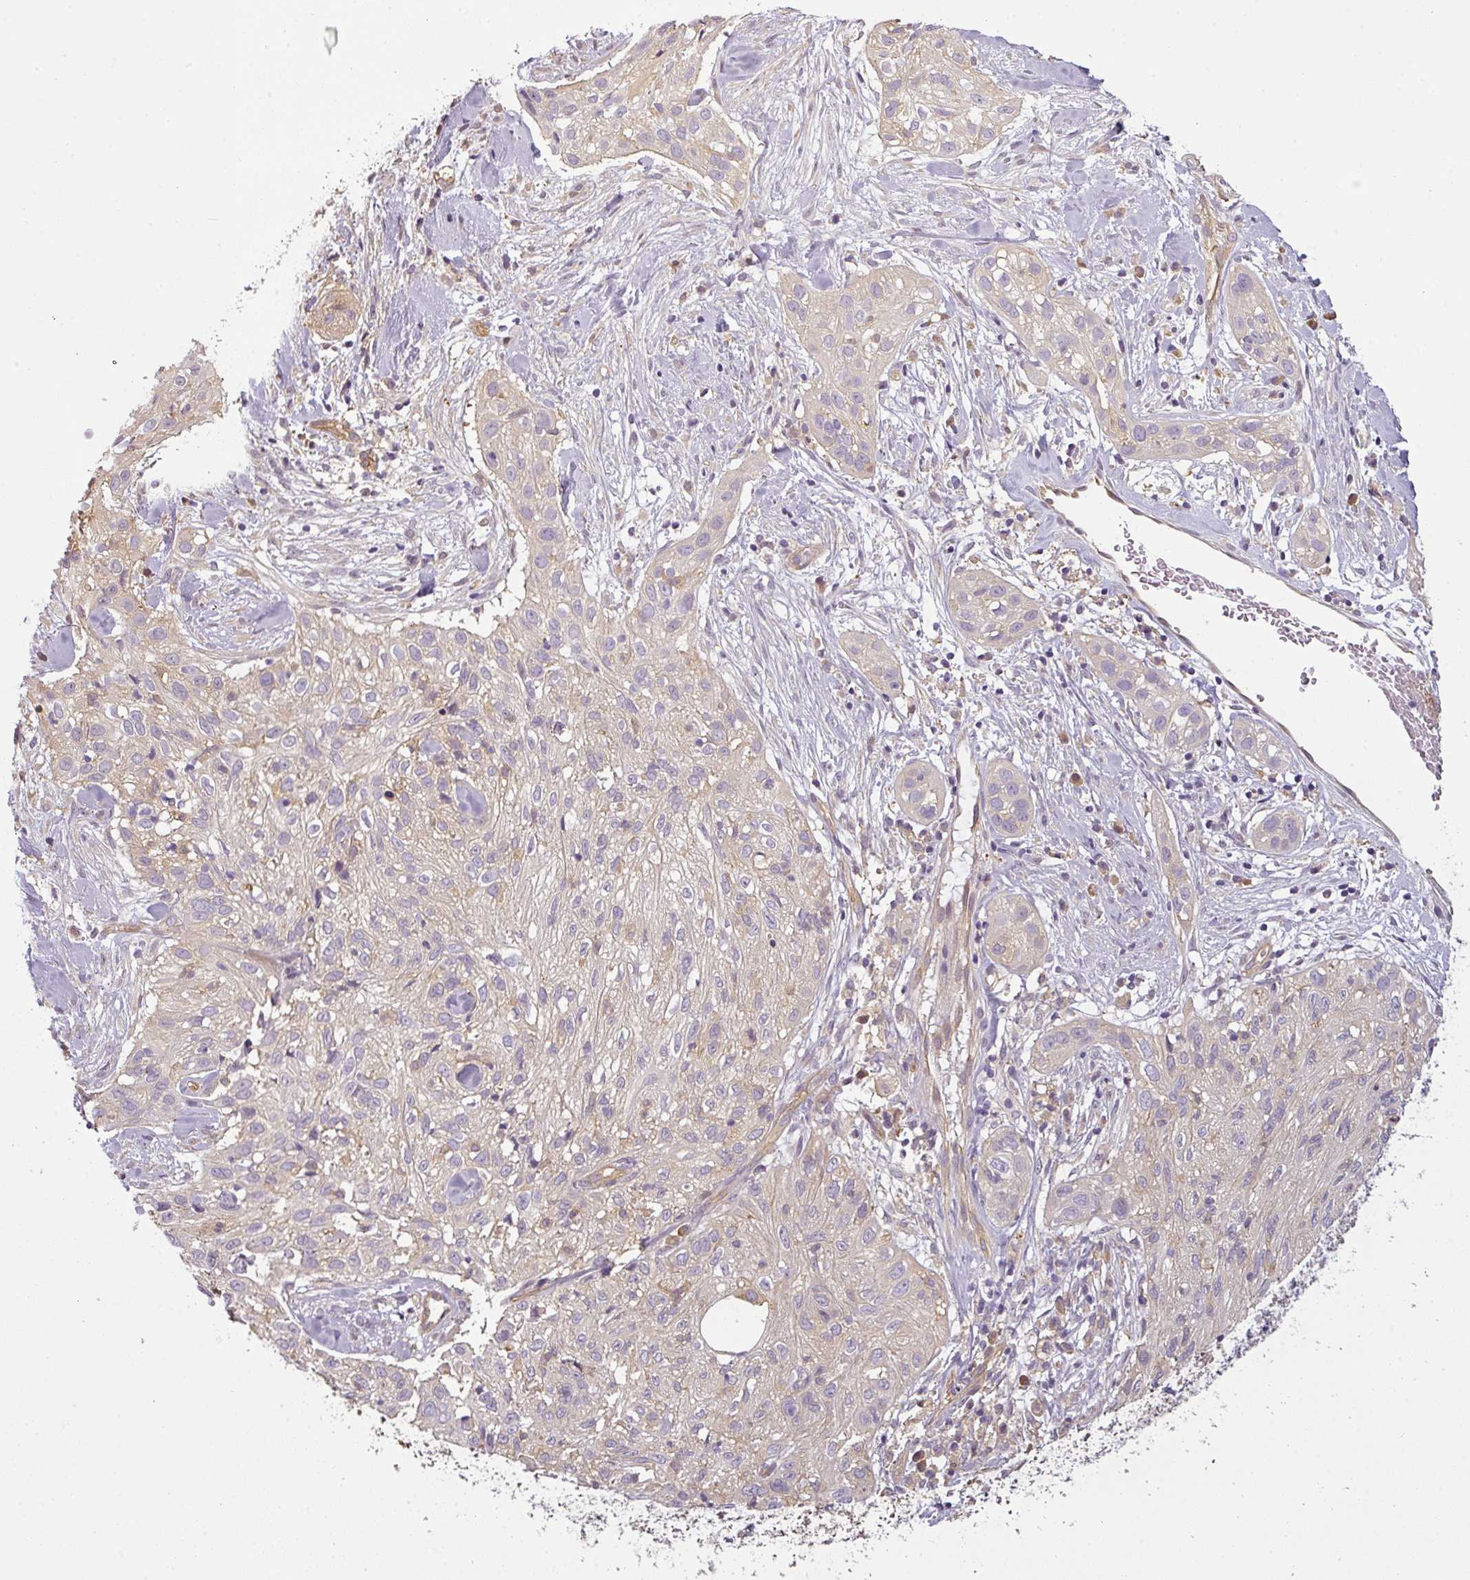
{"staining": {"intensity": "negative", "quantity": "none", "location": "none"}, "tissue": "skin cancer", "cell_type": "Tumor cells", "image_type": "cancer", "snomed": [{"axis": "morphology", "description": "Squamous cell carcinoma, NOS"}, {"axis": "topography", "description": "Skin"}], "caption": "Tumor cells are negative for brown protein staining in skin cancer (squamous cell carcinoma).", "gene": "ANKRD18A", "patient": {"sex": "male", "age": 82}}